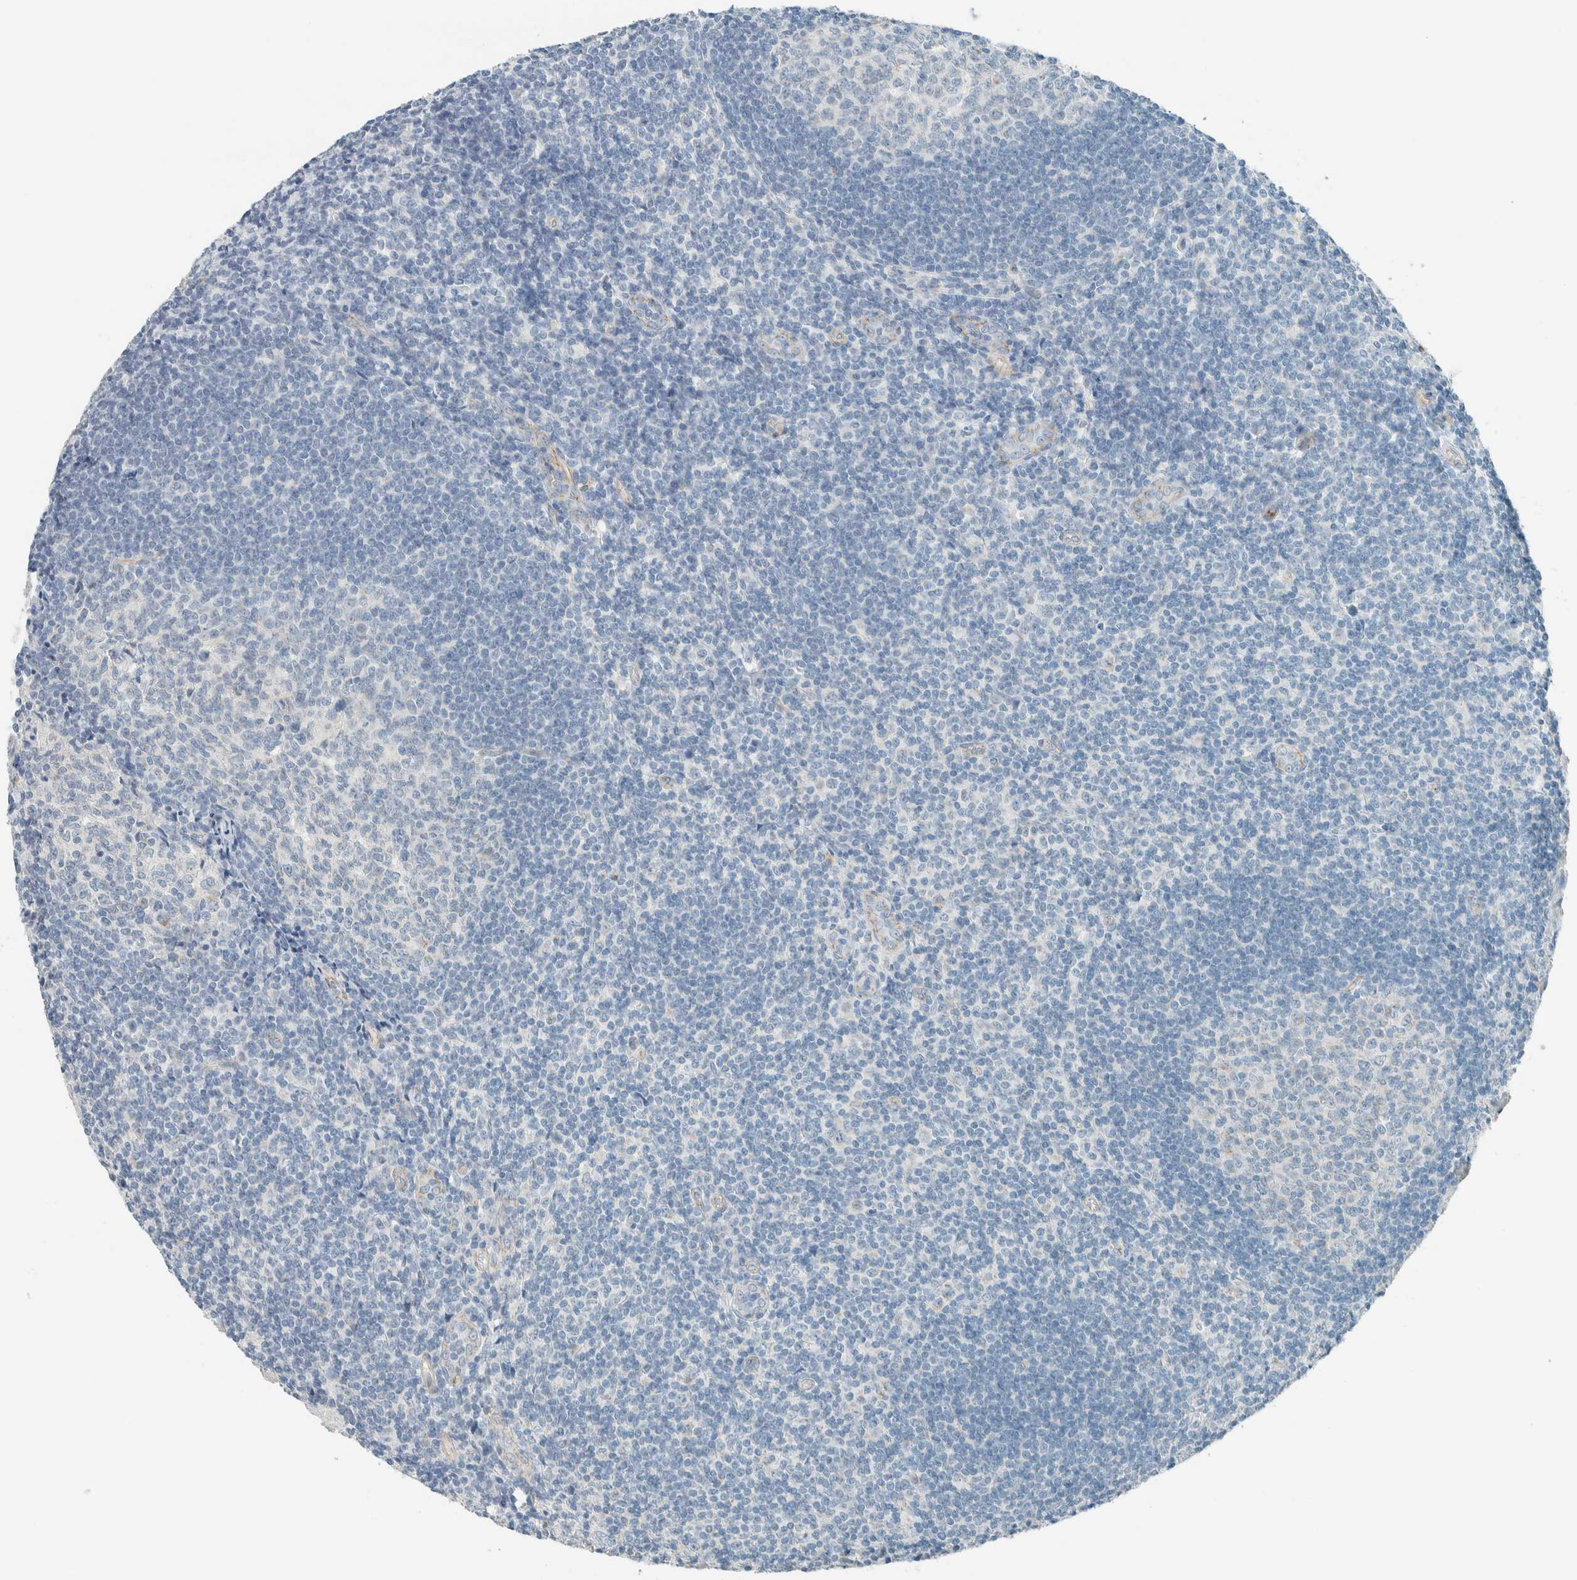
{"staining": {"intensity": "negative", "quantity": "none", "location": "none"}, "tissue": "tonsil", "cell_type": "Germinal center cells", "image_type": "normal", "snomed": [{"axis": "morphology", "description": "Normal tissue, NOS"}, {"axis": "topography", "description": "Tonsil"}], "caption": "A photomicrograph of tonsil stained for a protein displays no brown staining in germinal center cells. (DAB (3,3'-diaminobenzidine) immunohistochemistry with hematoxylin counter stain).", "gene": "SLFN12", "patient": {"sex": "male", "age": 37}}